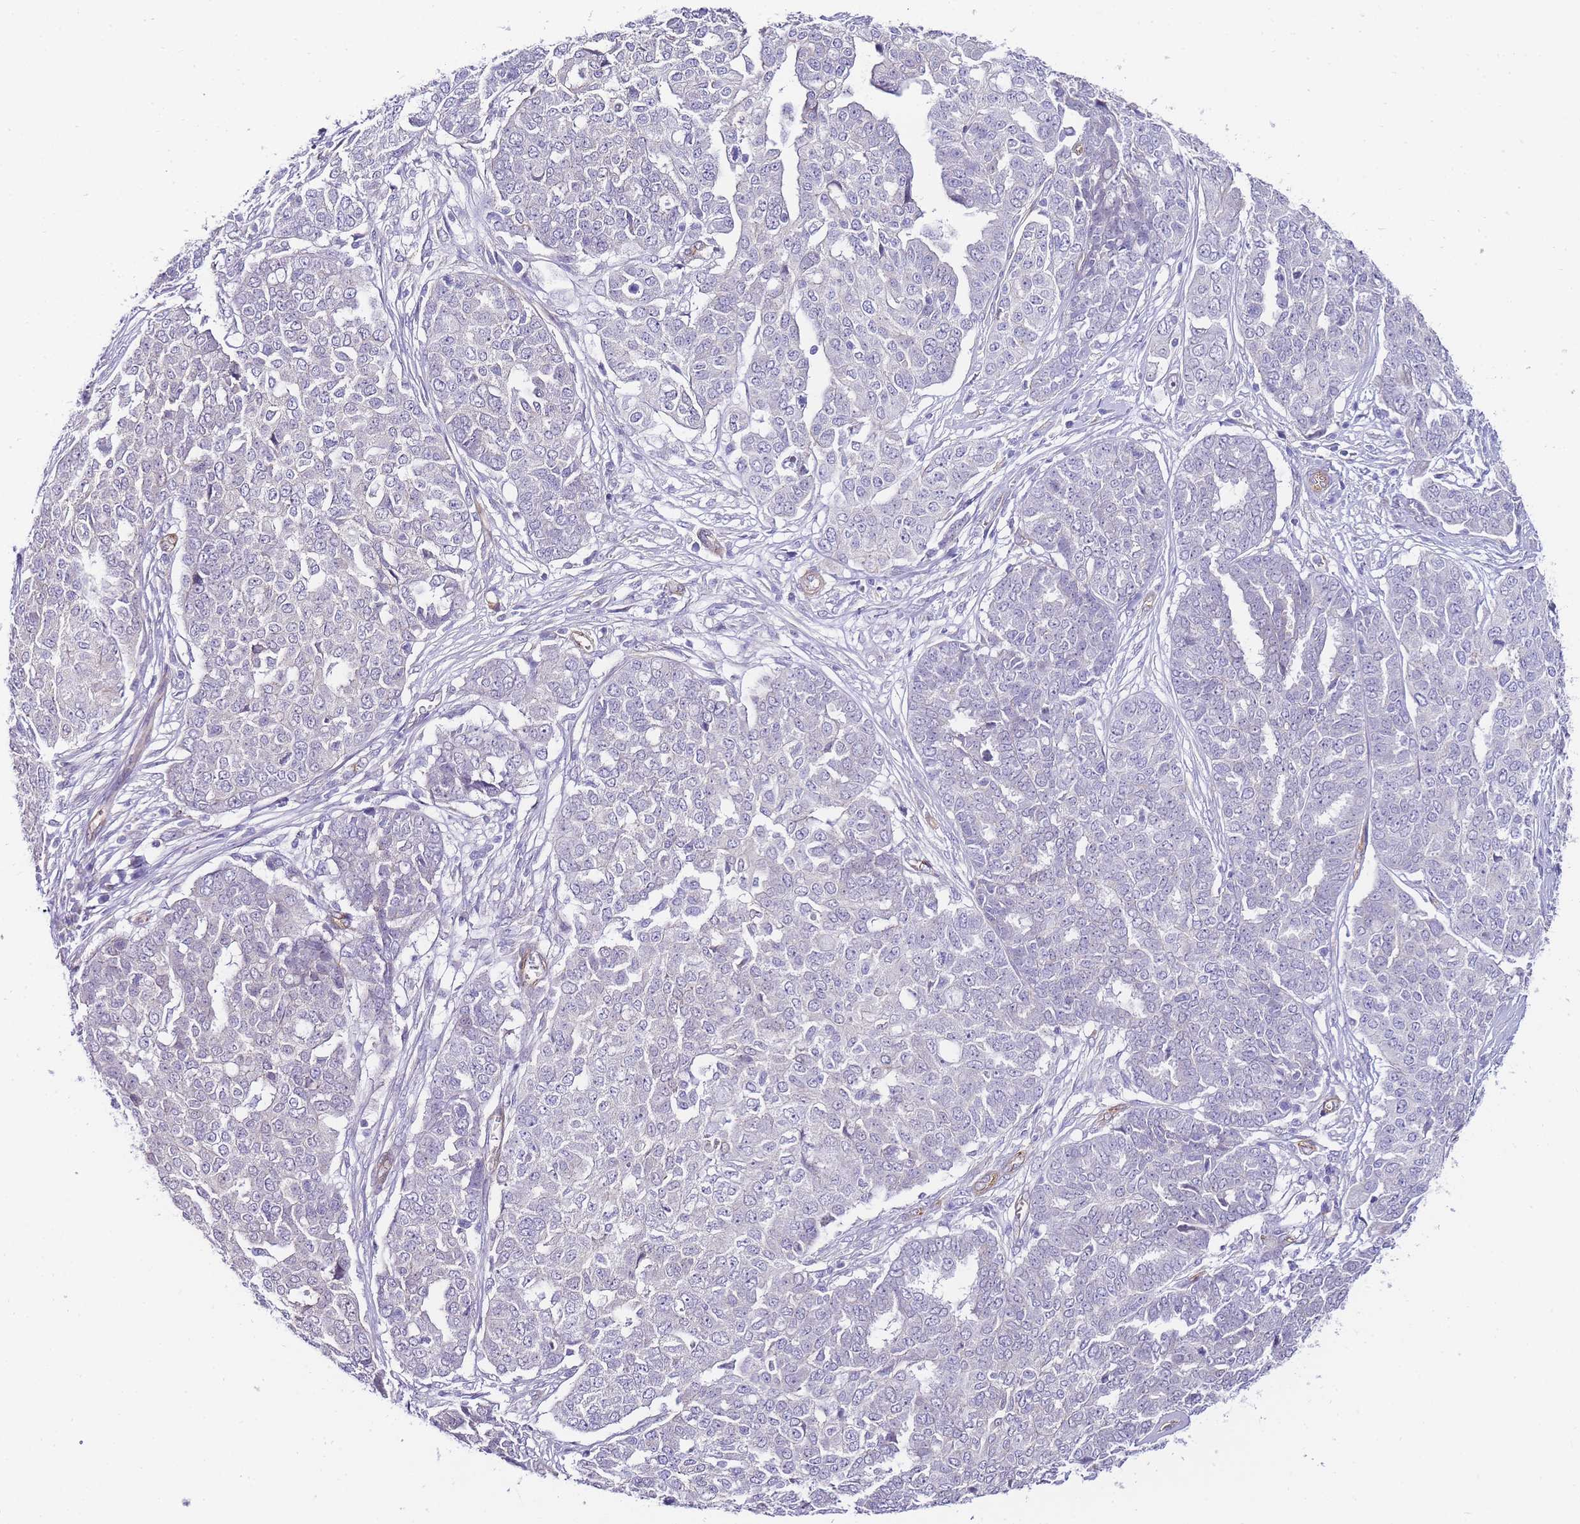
{"staining": {"intensity": "negative", "quantity": "none", "location": "none"}, "tissue": "ovarian cancer", "cell_type": "Tumor cells", "image_type": "cancer", "snomed": [{"axis": "morphology", "description": "Cystadenocarcinoma, serous, NOS"}, {"axis": "topography", "description": "Soft tissue"}, {"axis": "topography", "description": "Ovary"}], "caption": "Ovarian cancer (serous cystadenocarcinoma) was stained to show a protein in brown. There is no significant expression in tumor cells.", "gene": "PDCD7", "patient": {"sex": "female", "age": 57}}